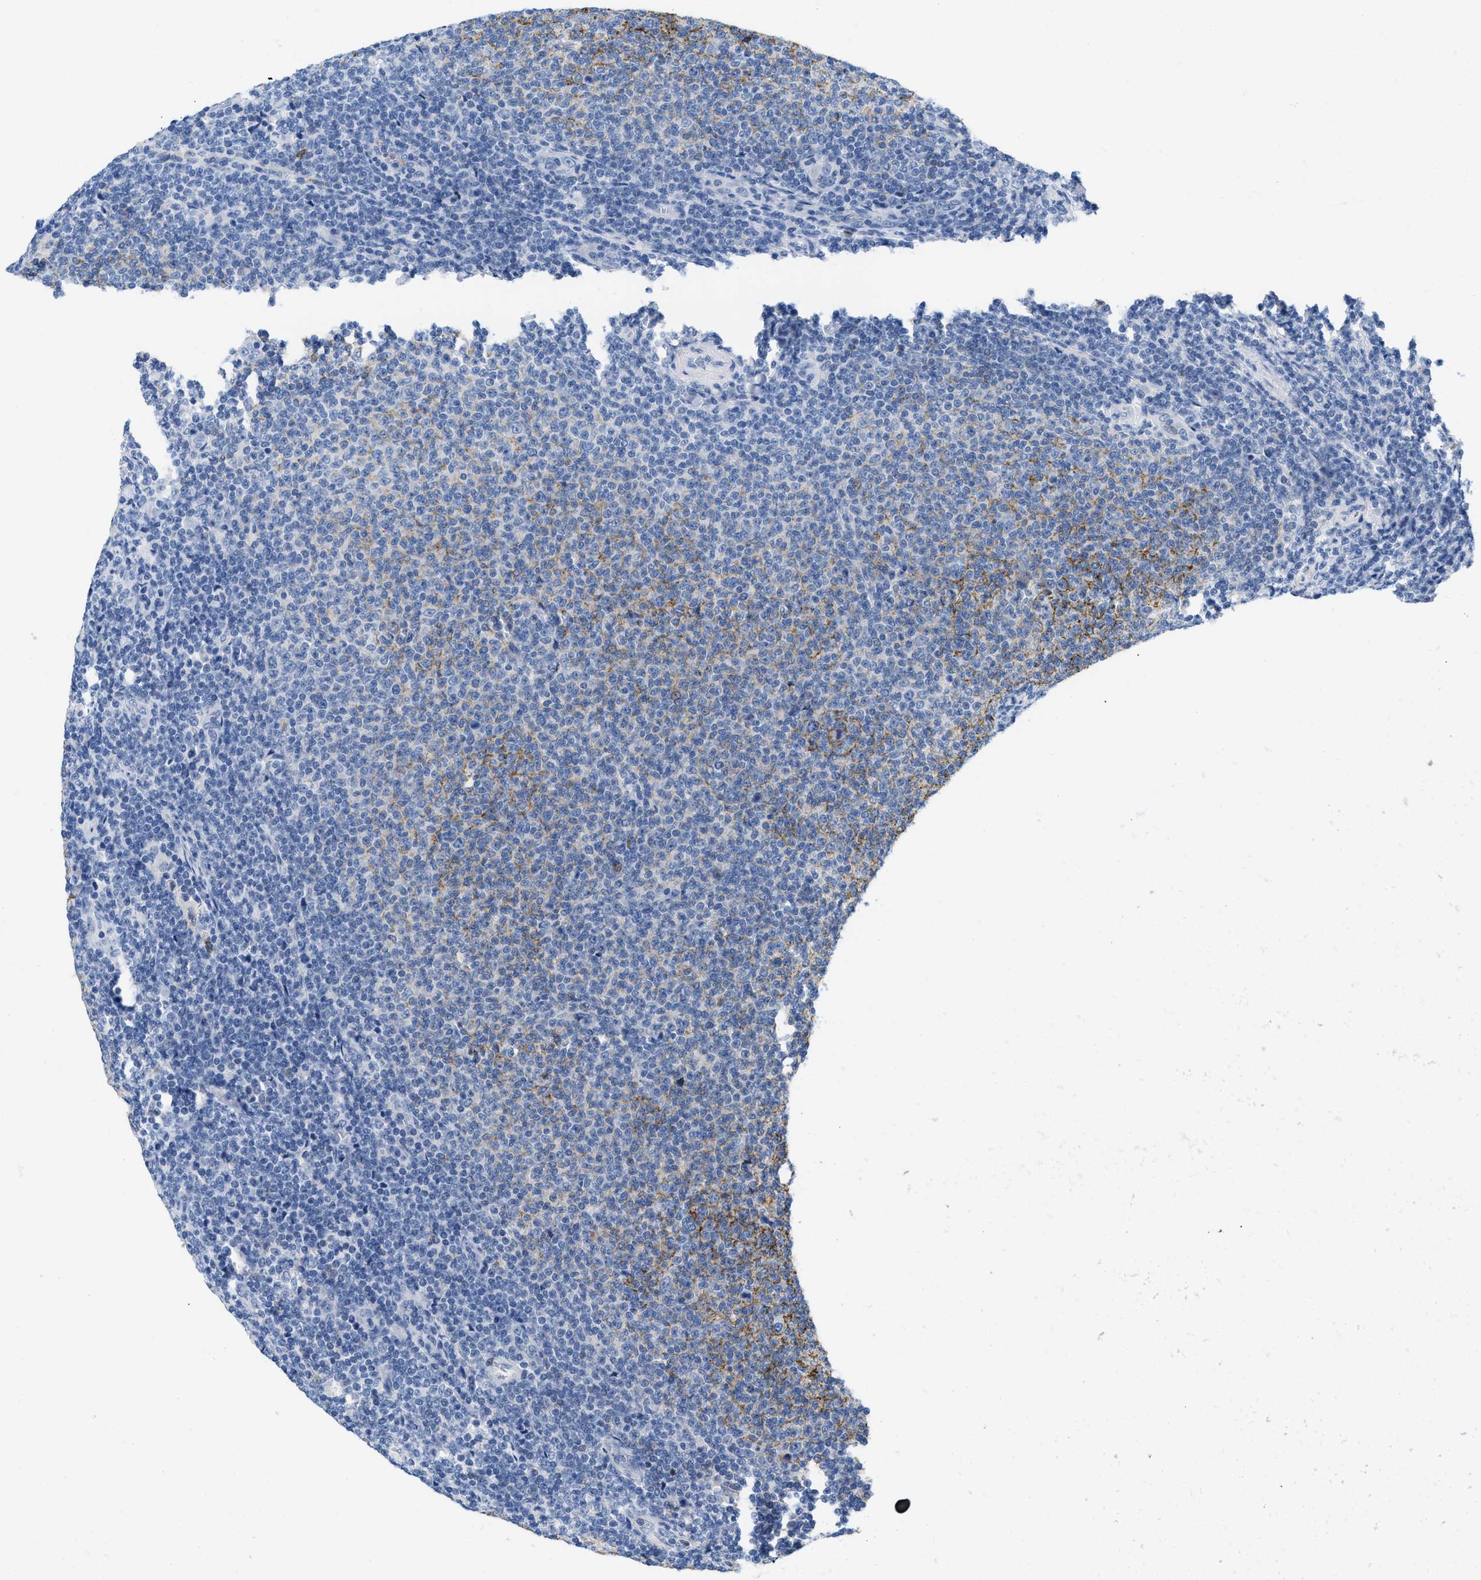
{"staining": {"intensity": "moderate", "quantity": "<25%", "location": "cytoplasmic/membranous"}, "tissue": "lymphoma", "cell_type": "Tumor cells", "image_type": "cancer", "snomed": [{"axis": "morphology", "description": "Malignant lymphoma, non-Hodgkin's type, Low grade"}, {"axis": "topography", "description": "Lymph node"}], "caption": "Lymphoma stained with DAB immunohistochemistry reveals low levels of moderate cytoplasmic/membranous staining in approximately <25% of tumor cells. (Brightfield microscopy of DAB IHC at high magnification).", "gene": "CR1", "patient": {"sex": "male", "age": 66}}